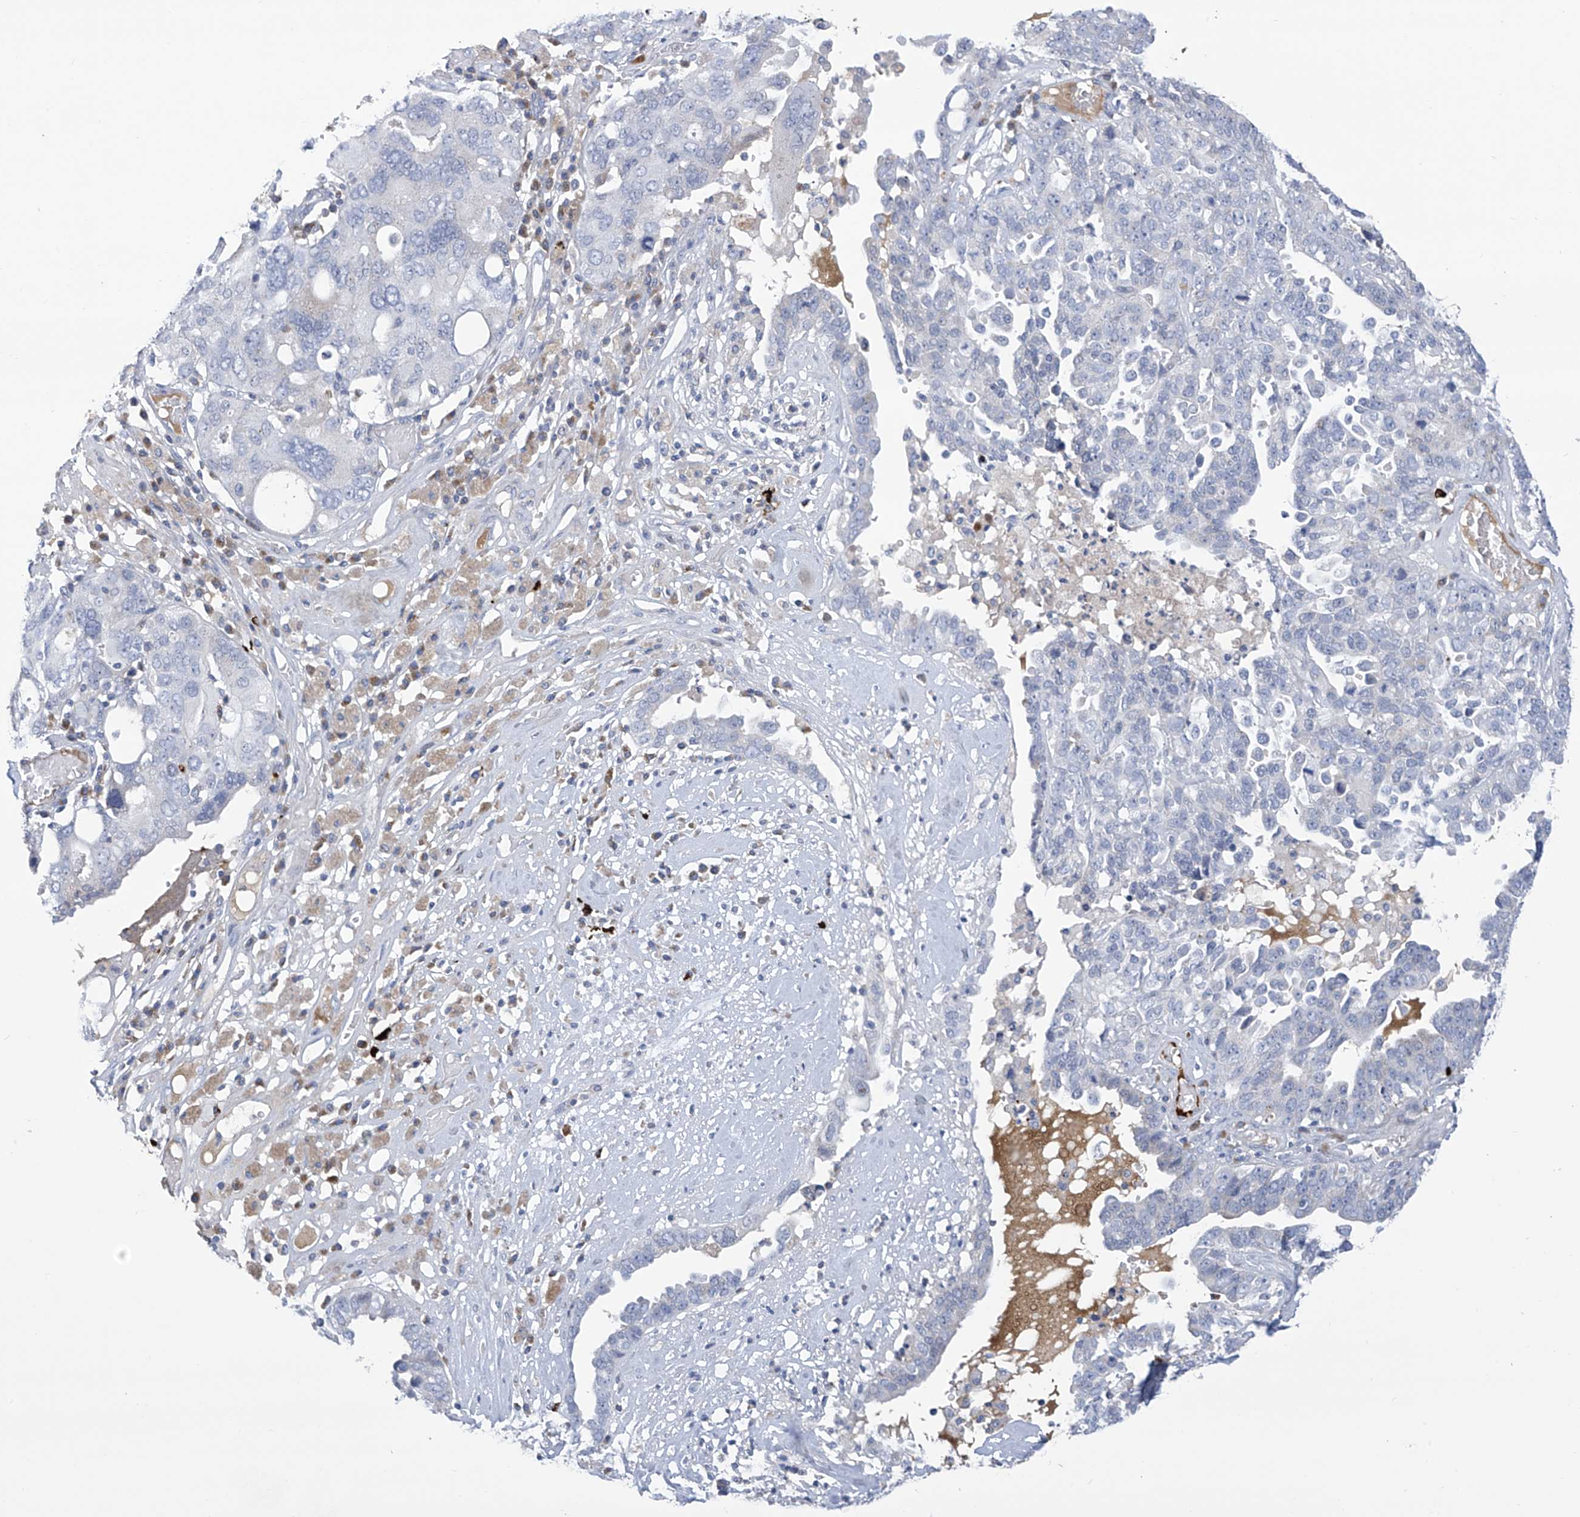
{"staining": {"intensity": "negative", "quantity": "none", "location": "none"}, "tissue": "ovarian cancer", "cell_type": "Tumor cells", "image_type": "cancer", "snomed": [{"axis": "morphology", "description": "Carcinoma, endometroid"}, {"axis": "topography", "description": "Ovary"}], "caption": "IHC of ovarian cancer demonstrates no staining in tumor cells.", "gene": "SLCO4A1", "patient": {"sex": "female", "age": 62}}